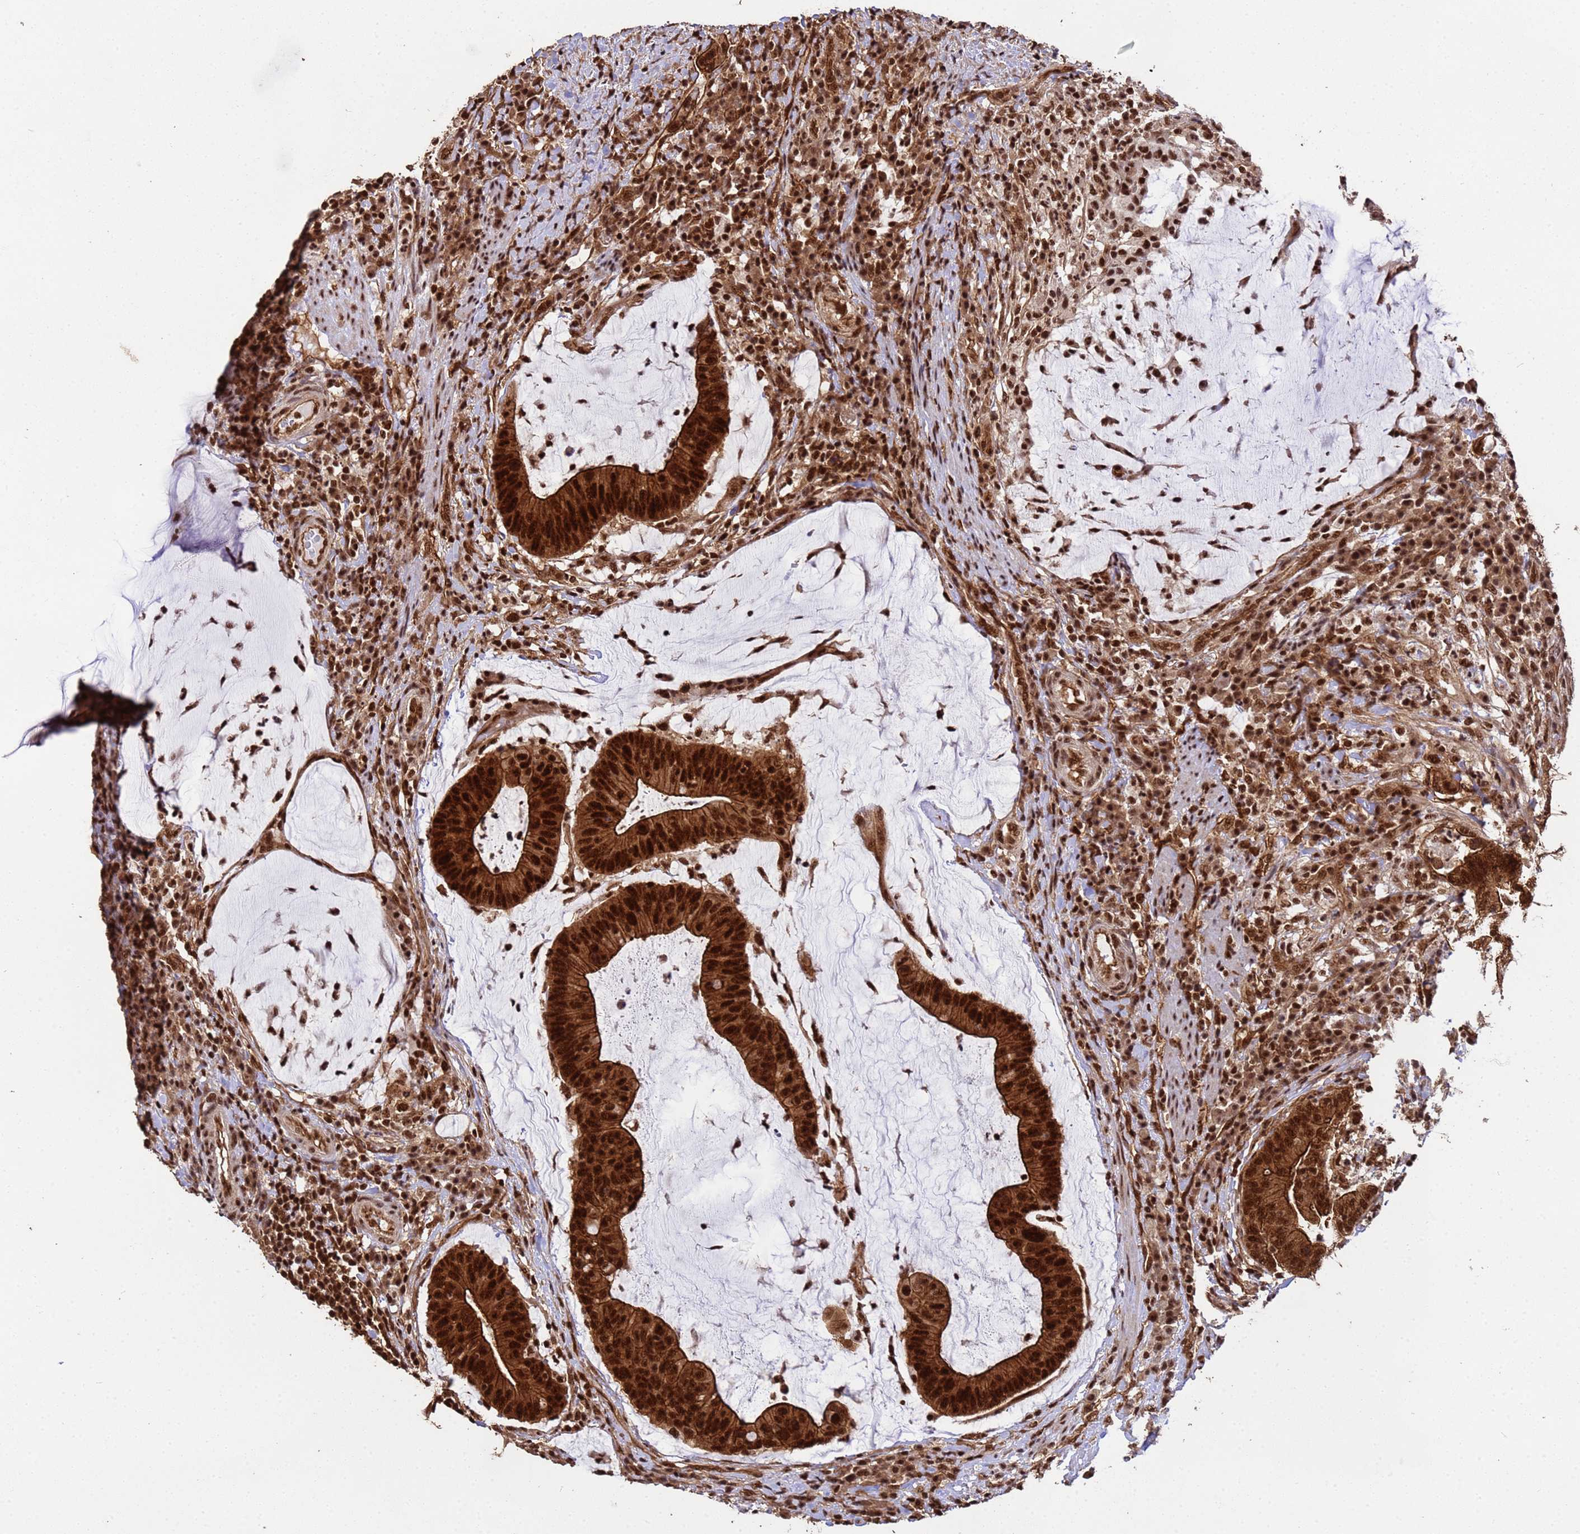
{"staining": {"intensity": "strong", "quantity": ">75%", "location": "cytoplasmic/membranous,nuclear"}, "tissue": "colorectal cancer", "cell_type": "Tumor cells", "image_type": "cancer", "snomed": [{"axis": "morphology", "description": "Adenocarcinoma, NOS"}, {"axis": "topography", "description": "Colon"}], "caption": "Colorectal cancer stained with DAB immunohistochemistry reveals high levels of strong cytoplasmic/membranous and nuclear expression in about >75% of tumor cells. Nuclei are stained in blue.", "gene": "SYF2", "patient": {"sex": "female", "age": 66}}